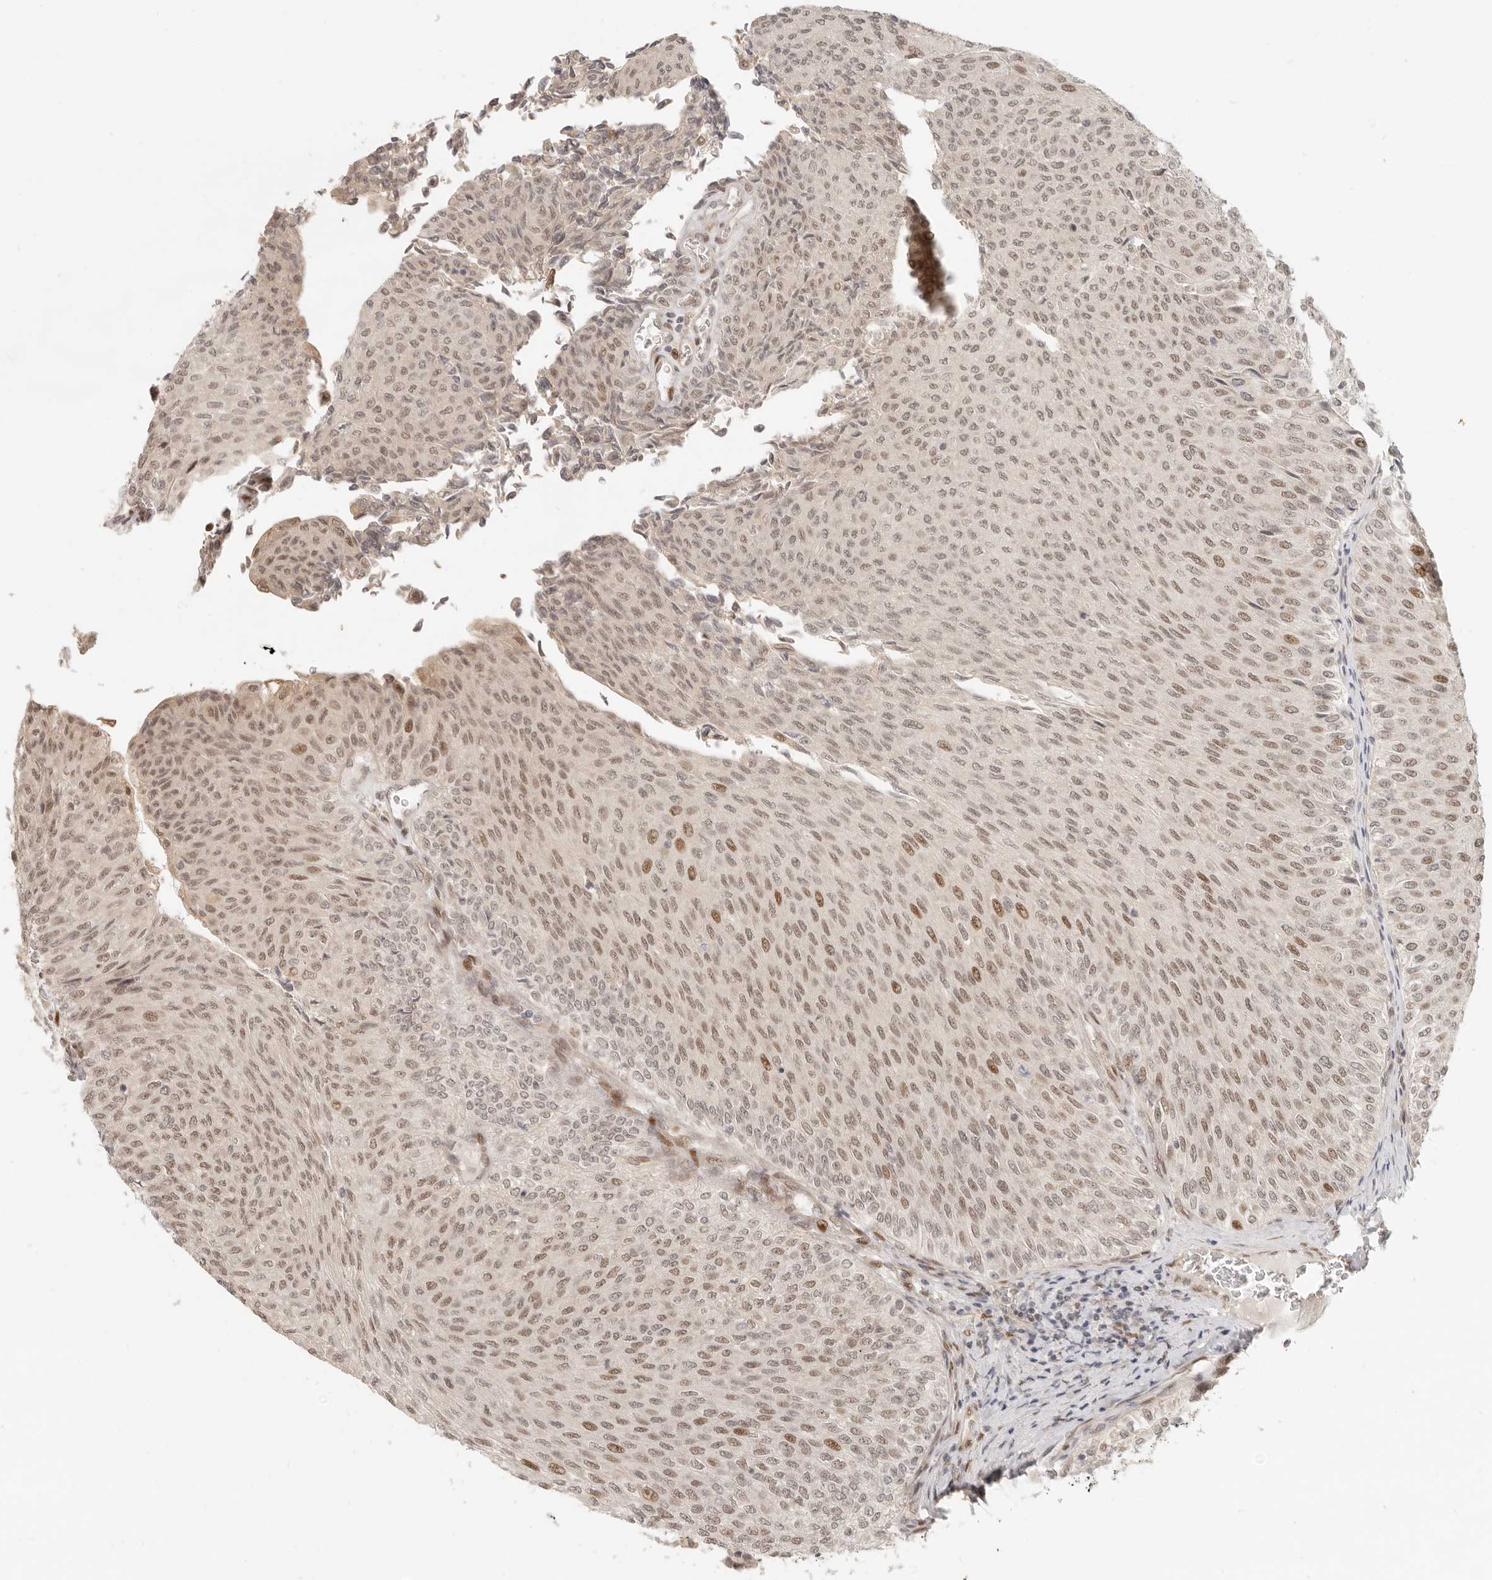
{"staining": {"intensity": "moderate", "quantity": "25%-75%", "location": "nuclear"}, "tissue": "urothelial cancer", "cell_type": "Tumor cells", "image_type": "cancer", "snomed": [{"axis": "morphology", "description": "Urothelial carcinoma, Low grade"}, {"axis": "topography", "description": "Urinary bladder"}], "caption": "A high-resolution micrograph shows immunohistochemistry (IHC) staining of urothelial cancer, which shows moderate nuclear positivity in approximately 25%-75% of tumor cells.", "gene": "TUFT1", "patient": {"sex": "male", "age": 78}}